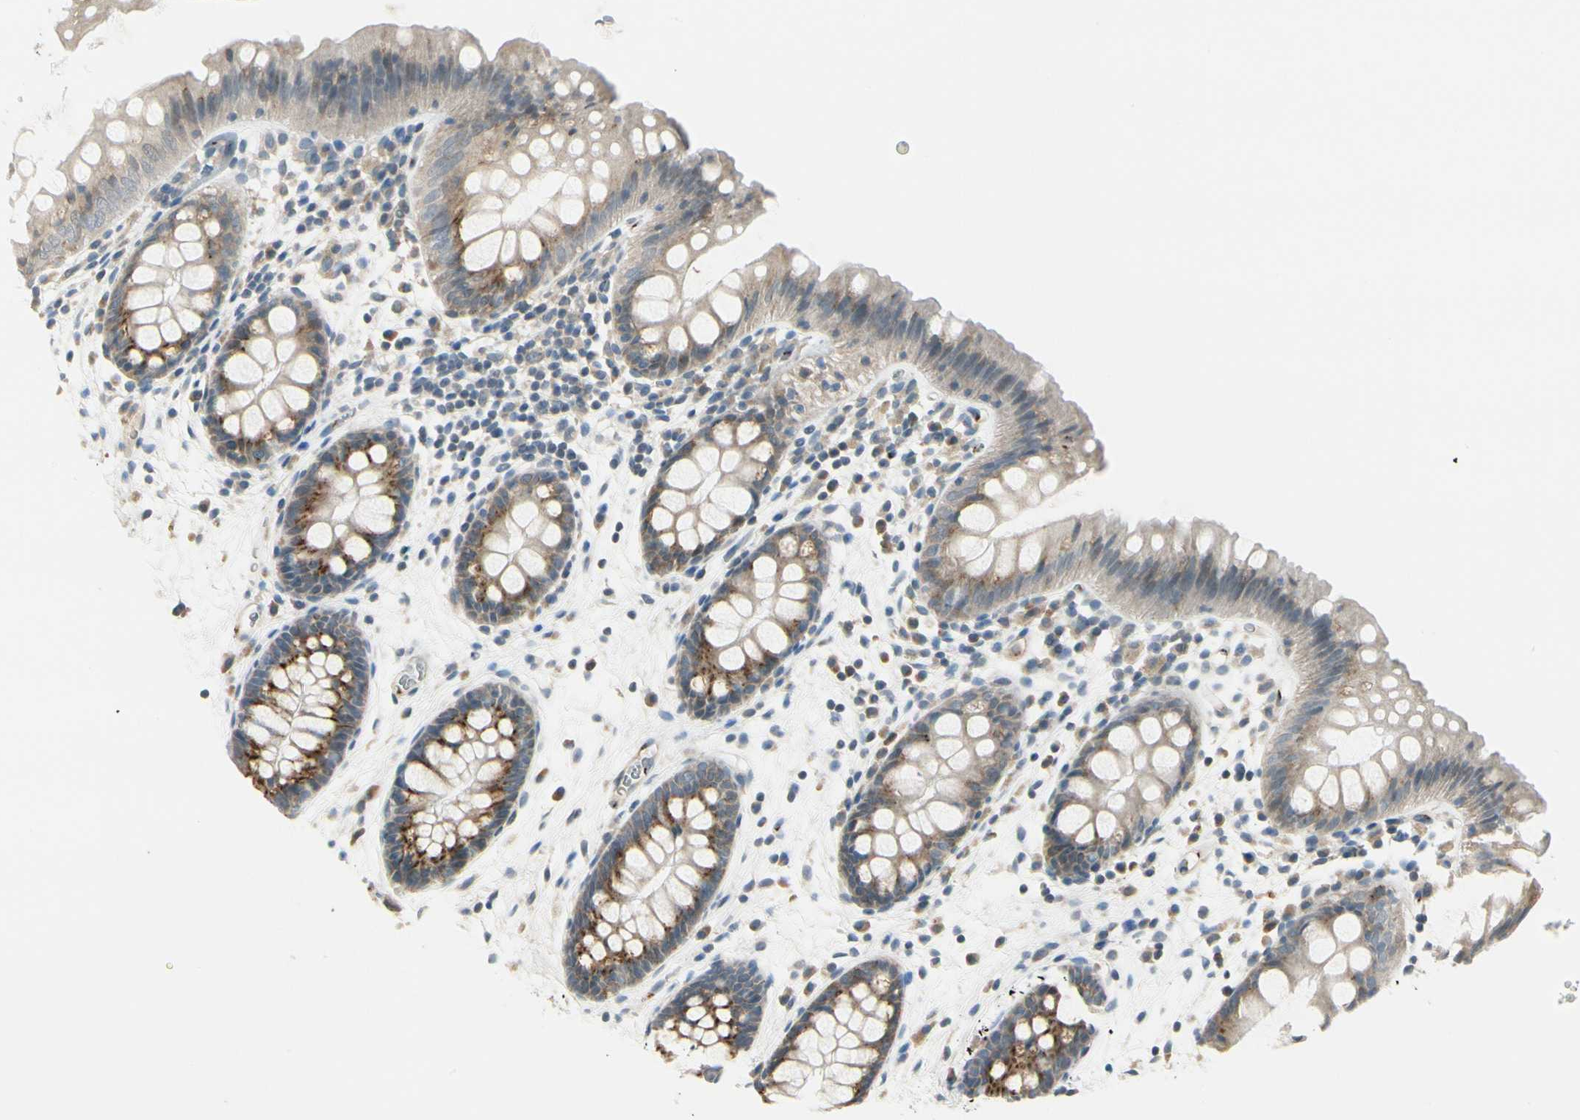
{"staining": {"intensity": "weak", "quantity": ">75%", "location": "cytoplasmic/membranous"}, "tissue": "colon", "cell_type": "Endothelial cells", "image_type": "normal", "snomed": [{"axis": "morphology", "description": "Normal tissue, NOS"}, {"axis": "topography", "description": "Smooth muscle"}, {"axis": "topography", "description": "Colon"}], "caption": "Protein analysis of benign colon shows weak cytoplasmic/membranous expression in about >75% of endothelial cells. The staining is performed using DAB brown chromogen to label protein expression. The nuclei are counter-stained blue using hematoxylin.", "gene": "MANSC1", "patient": {"sex": "male", "age": 67}}